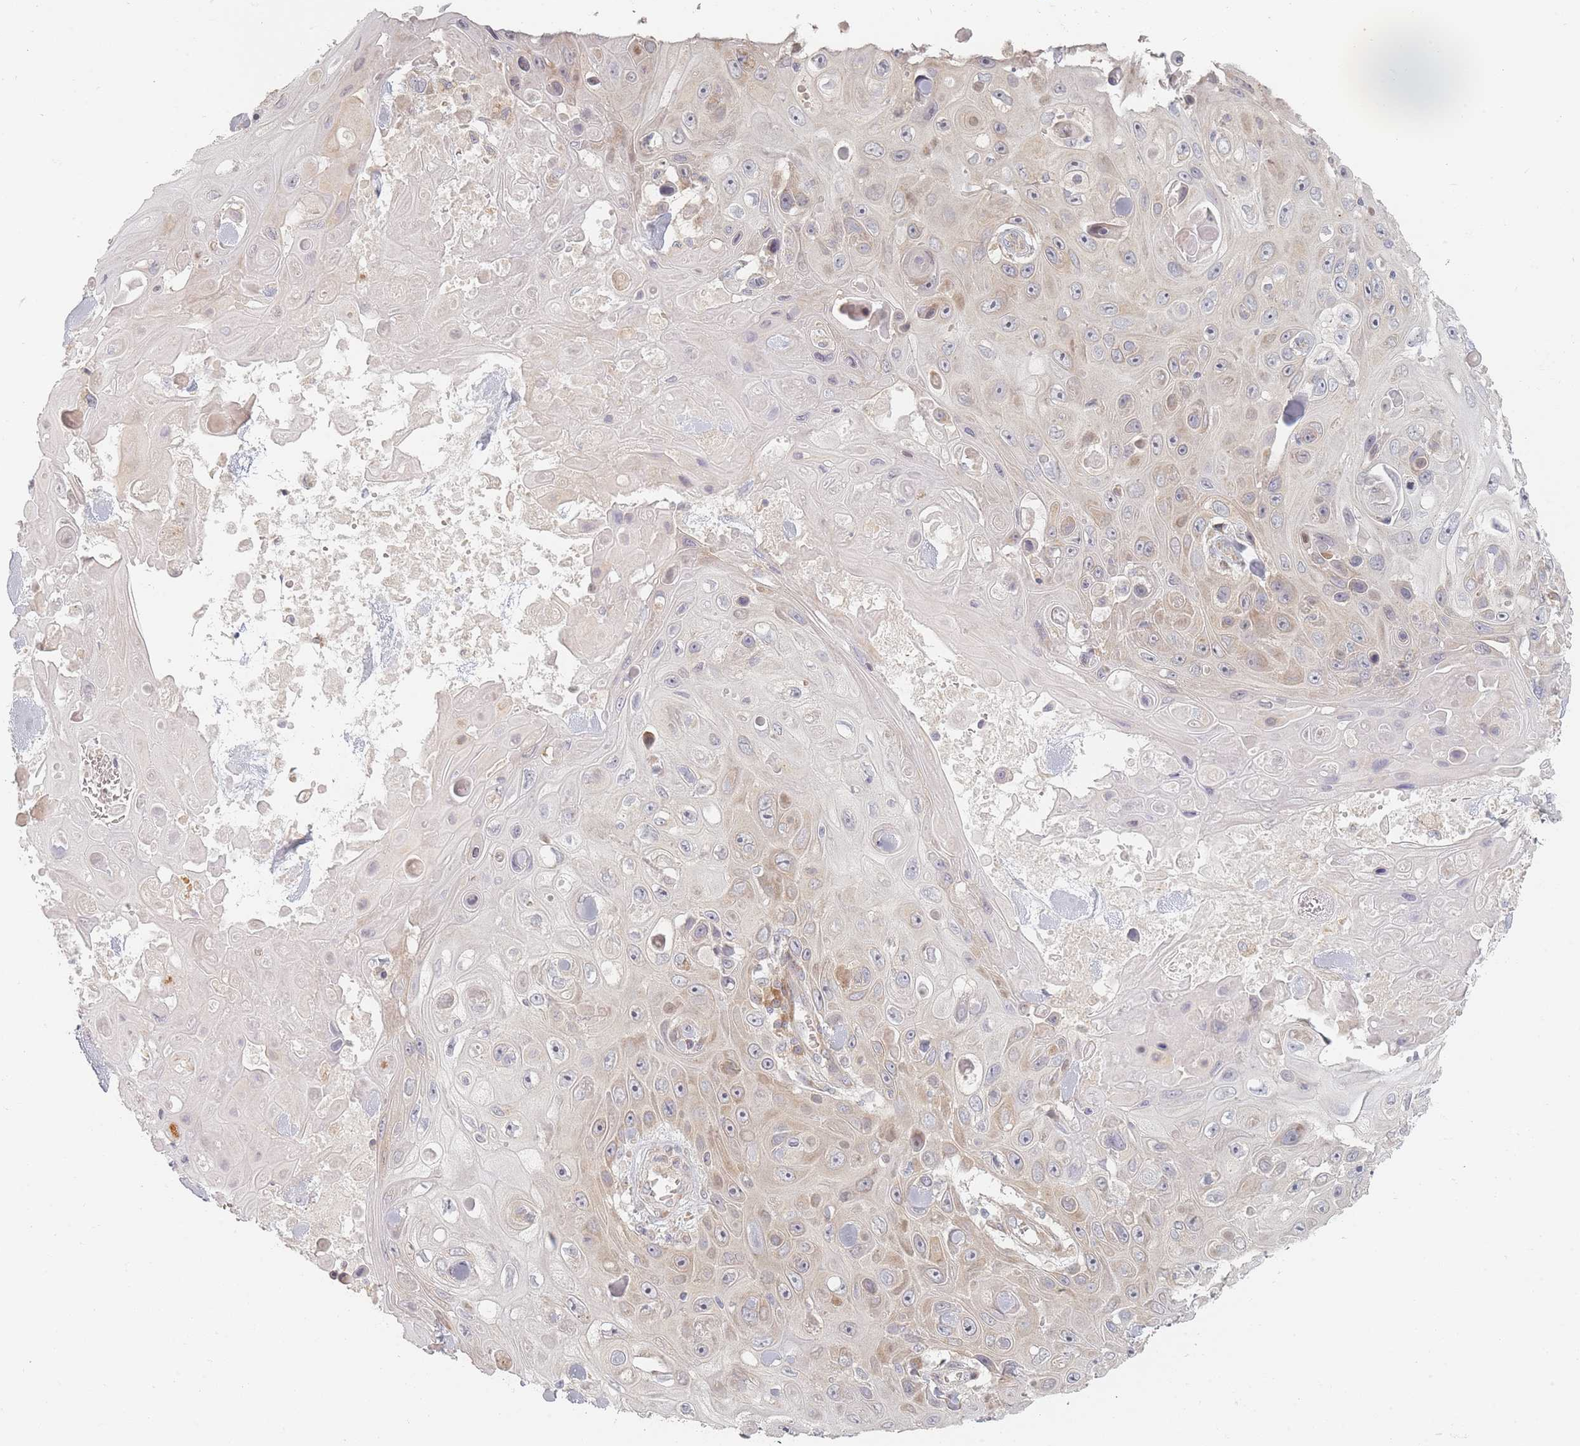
{"staining": {"intensity": "moderate", "quantity": "<25%", "location": "cytoplasmic/membranous"}, "tissue": "skin cancer", "cell_type": "Tumor cells", "image_type": "cancer", "snomed": [{"axis": "morphology", "description": "Squamous cell carcinoma, NOS"}, {"axis": "topography", "description": "Skin"}], "caption": "Approximately <25% of tumor cells in skin cancer (squamous cell carcinoma) show moderate cytoplasmic/membranous protein expression as visualized by brown immunohistochemical staining.", "gene": "ZKSCAN7", "patient": {"sex": "male", "age": 82}}